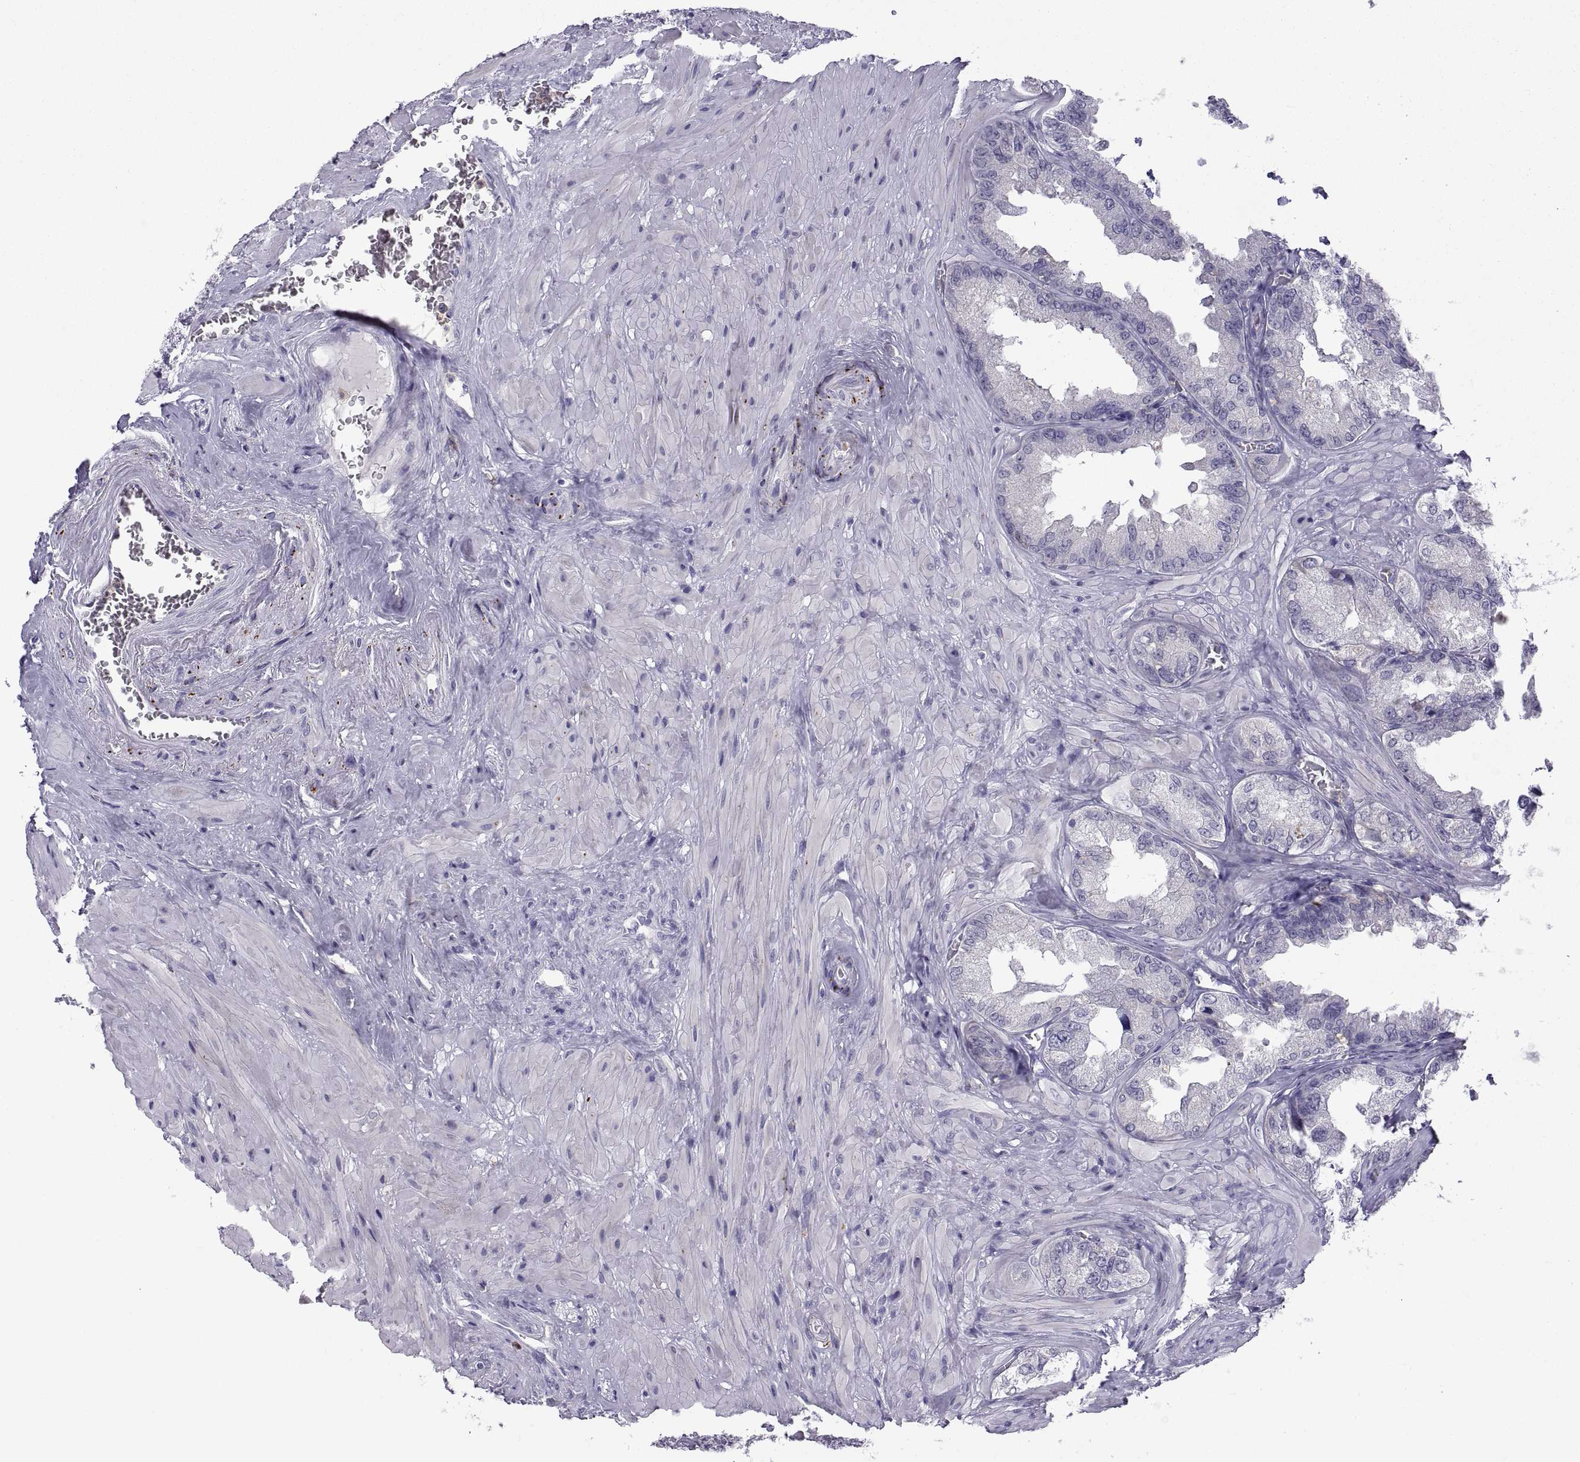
{"staining": {"intensity": "negative", "quantity": "none", "location": "none"}, "tissue": "seminal vesicle", "cell_type": "Glandular cells", "image_type": "normal", "snomed": [{"axis": "morphology", "description": "Normal tissue, NOS"}, {"axis": "topography", "description": "Seminal veicle"}], "caption": "Glandular cells show no significant positivity in benign seminal vesicle. (Brightfield microscopy of DAB IHC at high magnification).", "gene": "RGS19", "patient": {"sex": "male", "age": 72}}